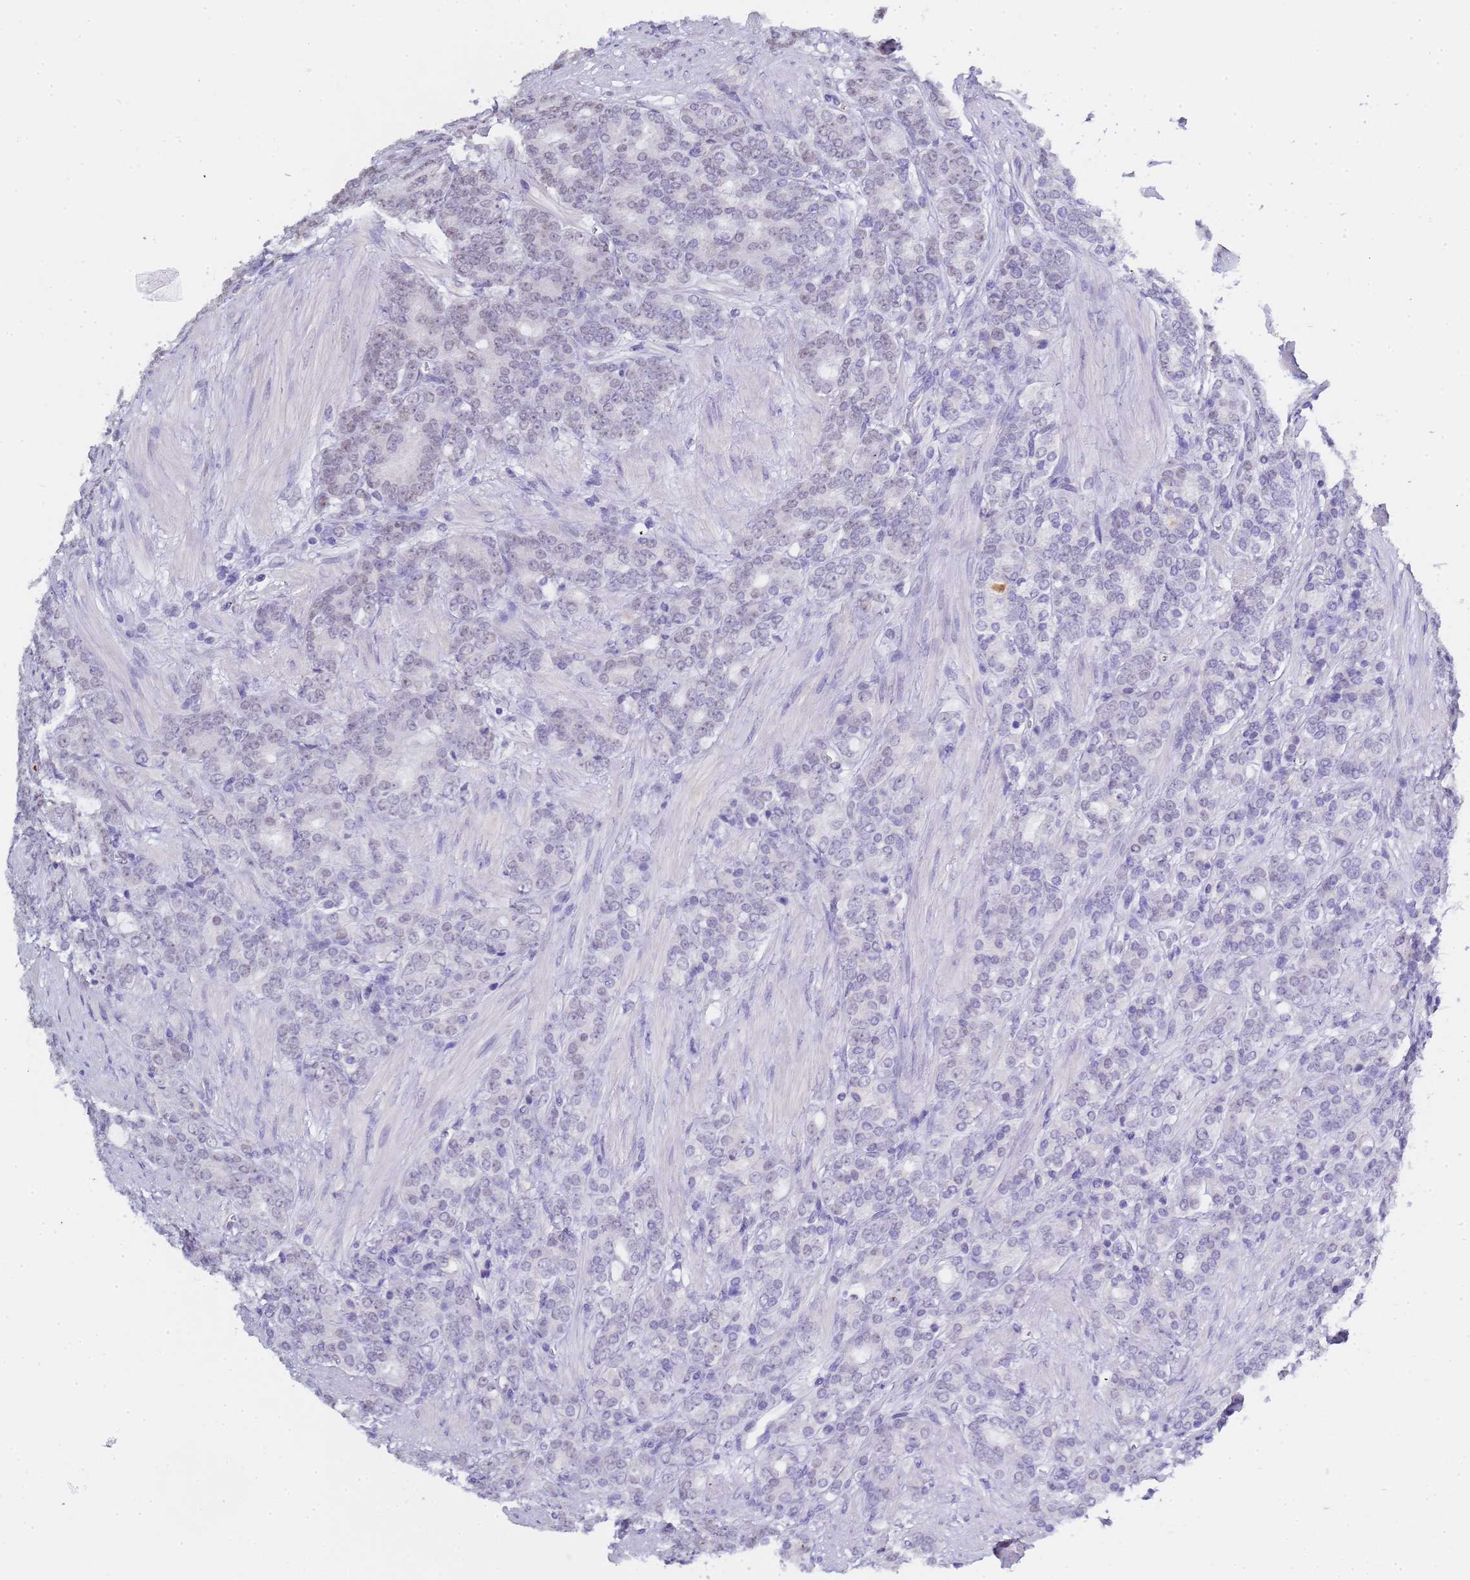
{"staining": {"intensity": "negative", "quantity": "none", "location": "none"}, "tissue": "prostate cancer", "cell_type": "Tumor cells", "image_type": "cancer", "snomed": [{"axis": "morphology", "description": "Adenocarcinoma, High grade"}, {"axis": "topography", "description": "Prostate"}], "caption": "DAB (3,3'-diaminobenzidine) immunohistochemical staining of human prostate adenocarcinoma (high-grade) shows no significant expression in tumor cells.", "gene": "CTRC", "patient": {"sex": "male", "age": 62}}